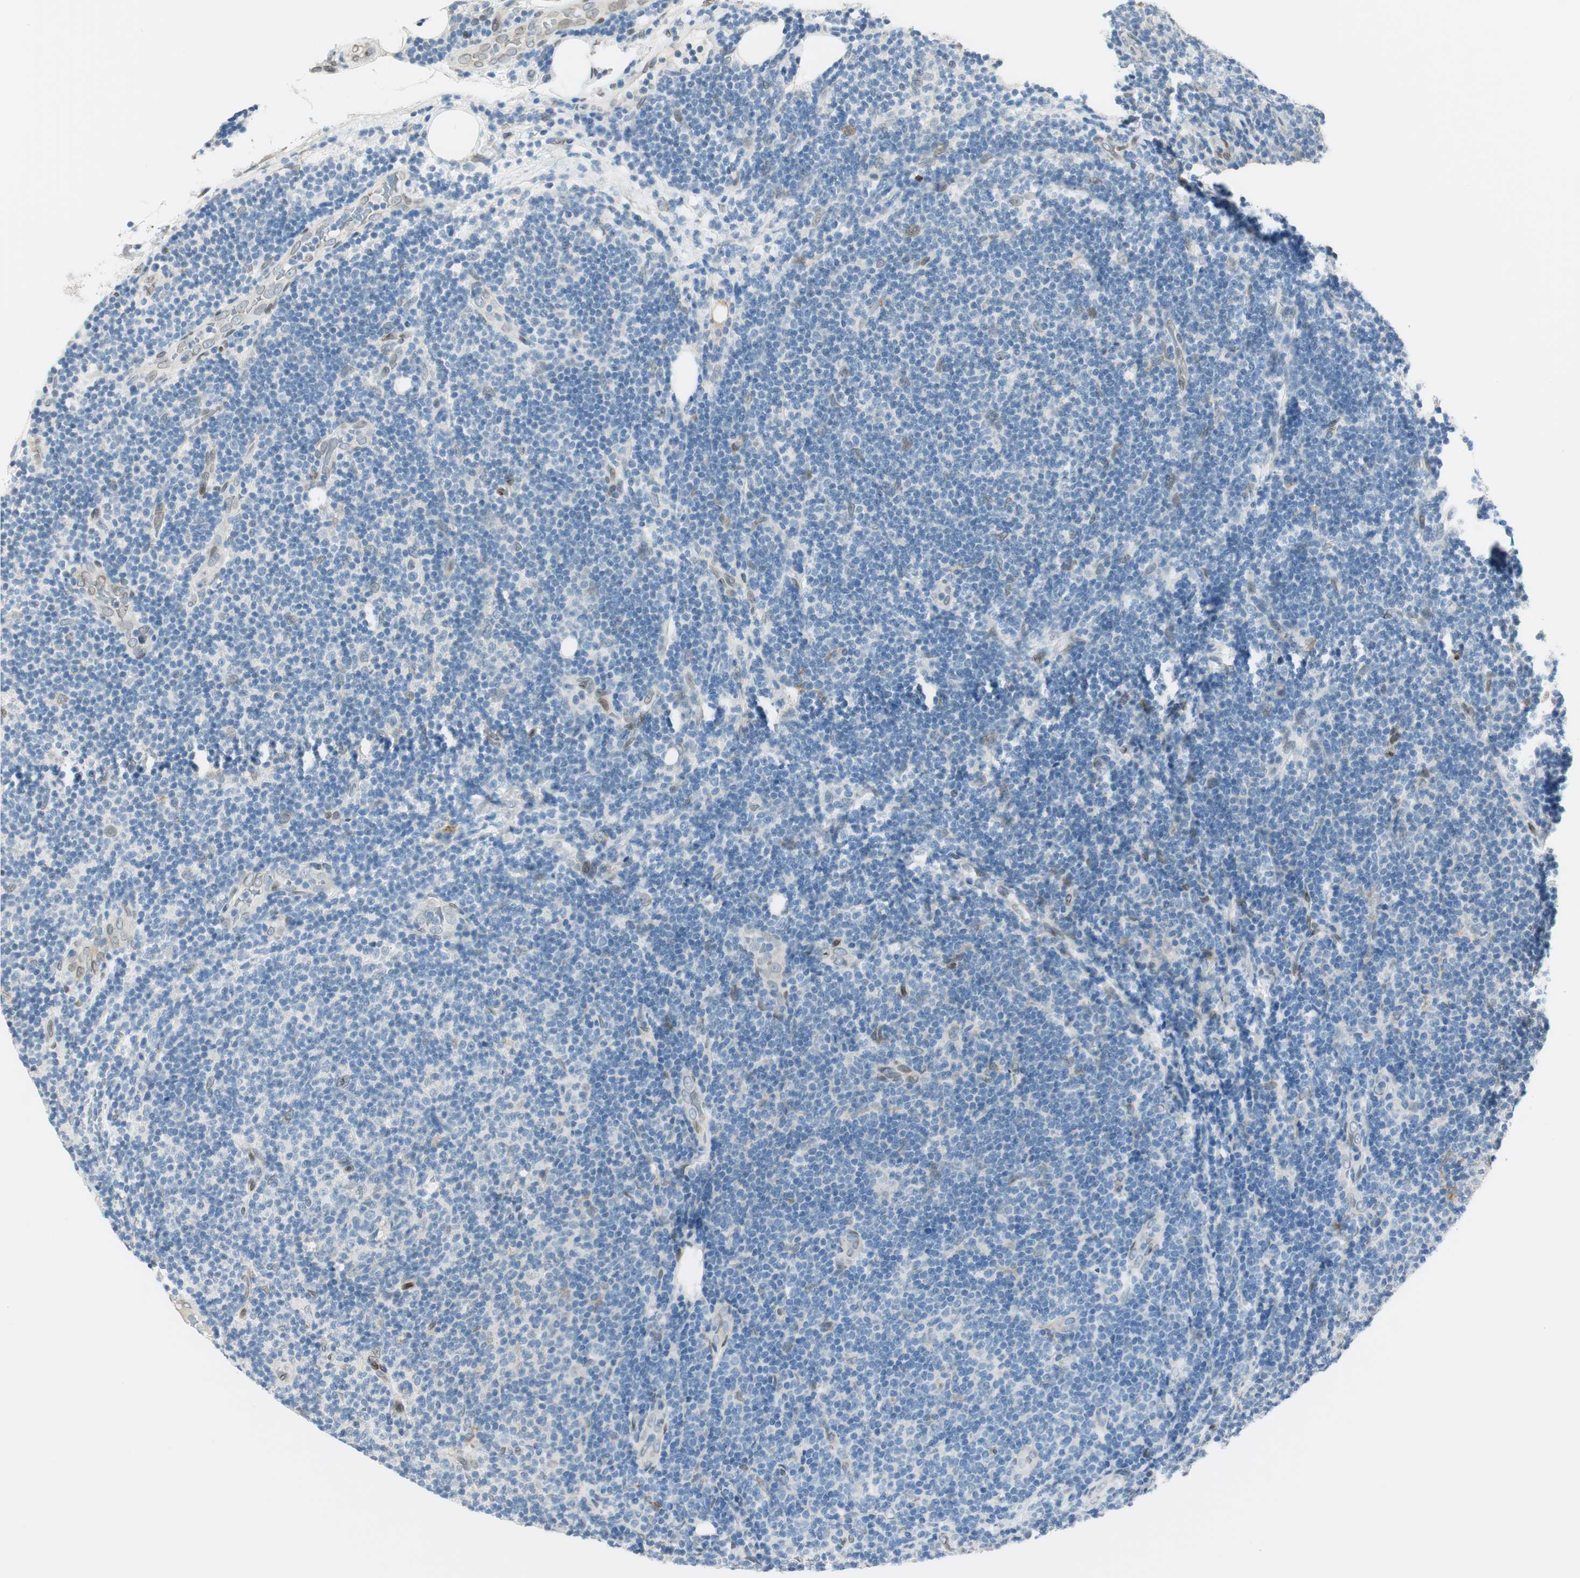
{"staining": {"intensity": "negative", "quantity": "none", "location": "none"}, "tissue": "lymphoma", "cell_type": "Tumor cells", "image_type": "cancer", "snomed": [{"axis": "morphology", "description": "Malignant lymphoma, non-Hodgkin's type, Low grade"}, {"axis": "topography", "description": "Lymph node"}], "caption": "This is a photomicrograph of immunohistochemistry (IHC) staining of lymphoma, which shows no expression in tumor cells. The staining is performed using DAB brown chromogen with nuclei counter-stained in using hematoxylin.", "gene": "TMEM260", "patient": {"sex": "male", "age": 83}}